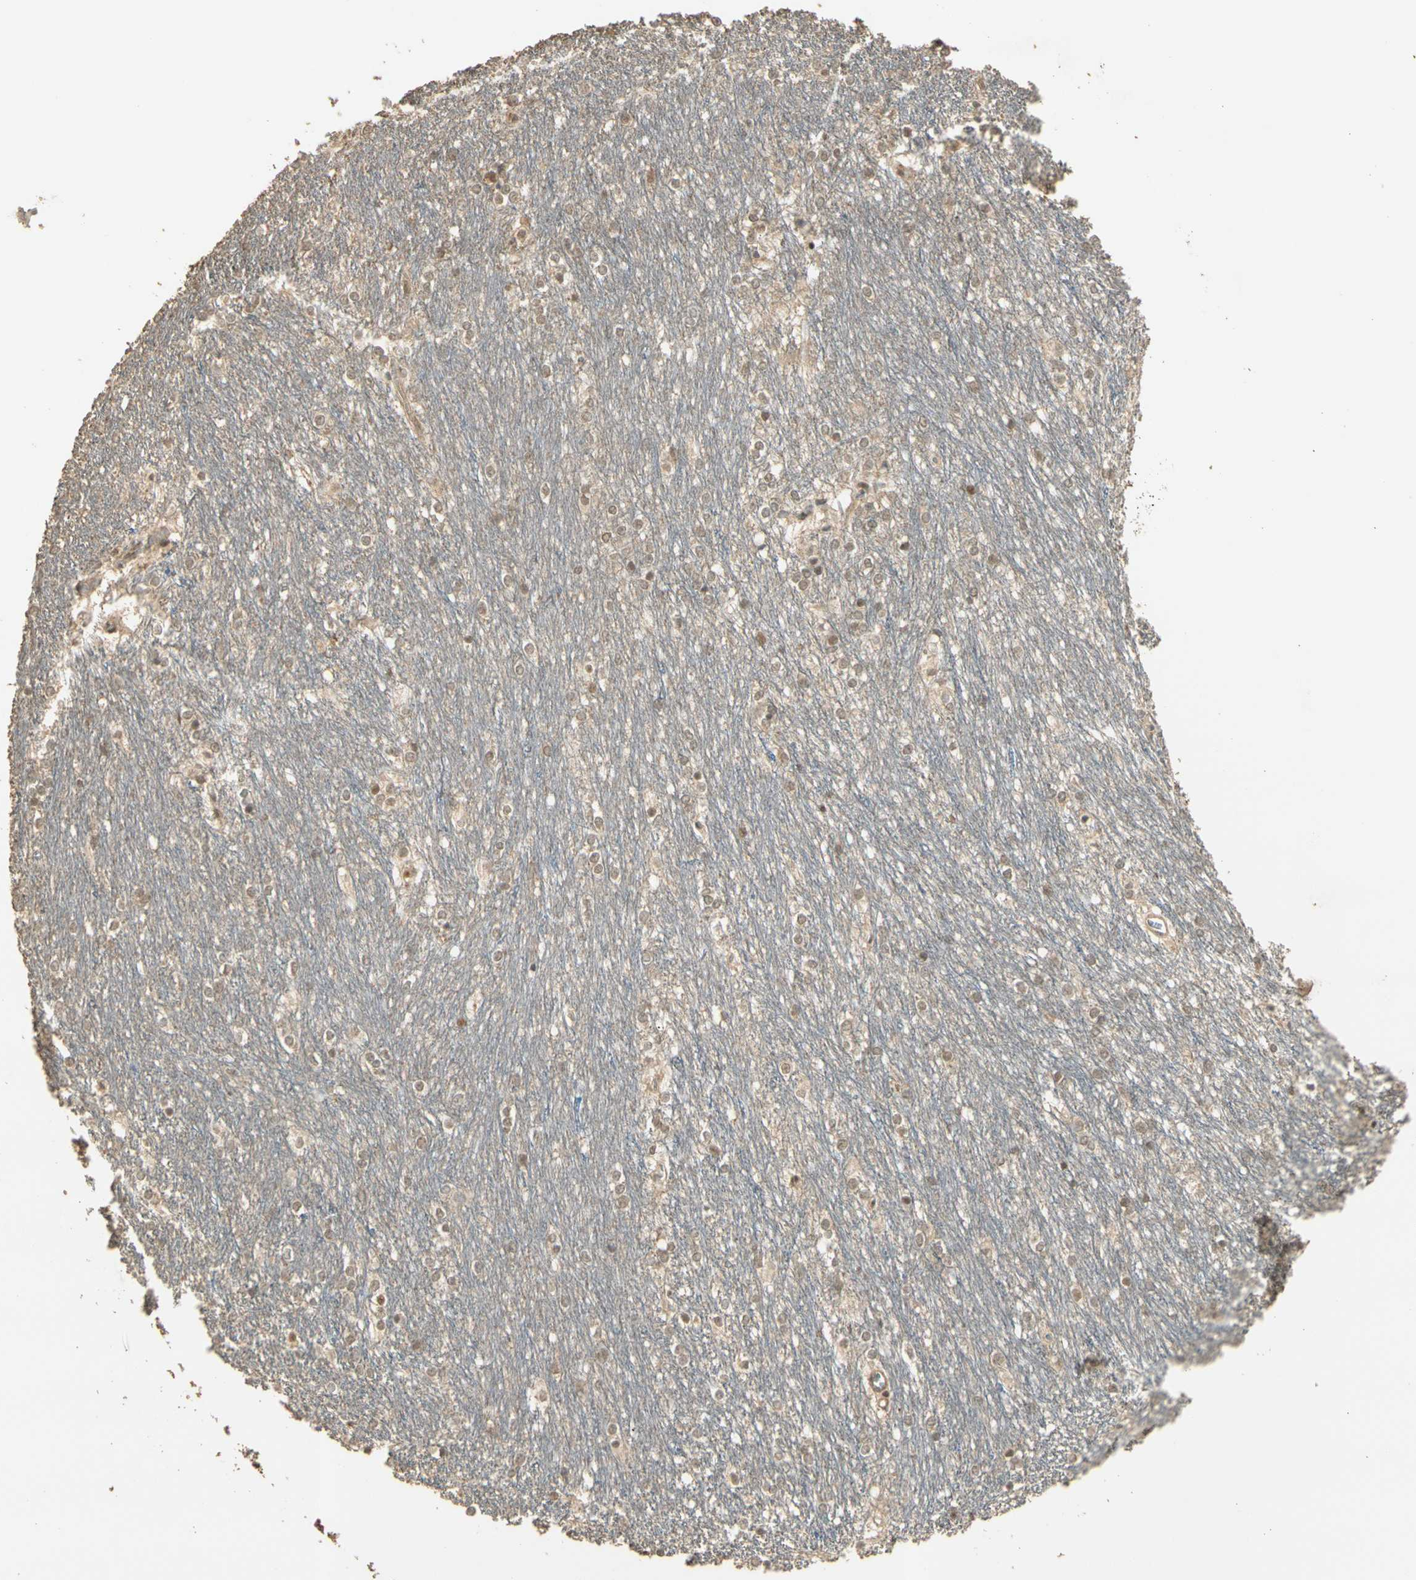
{"staining": {"intensity": "weak", "quantity": "25%-75%", "location": "nuclear"}, "tissue": "caudate", "cell_type": "Glial cells", "image_type": "normal", "snomed": [{"axis": "morphology", "description": "Normal tissue, NOS"}, {"axis": "topography", "description": "Lateral ventricle wall"}], "caption": "Caudate stained with DAB immunohistochemistry exhibits low levels of weak nuclear staining in about 25%-75% of glial cells.", "gene": "GMEB2", "patient": {"sex": "female", "age": 19}}